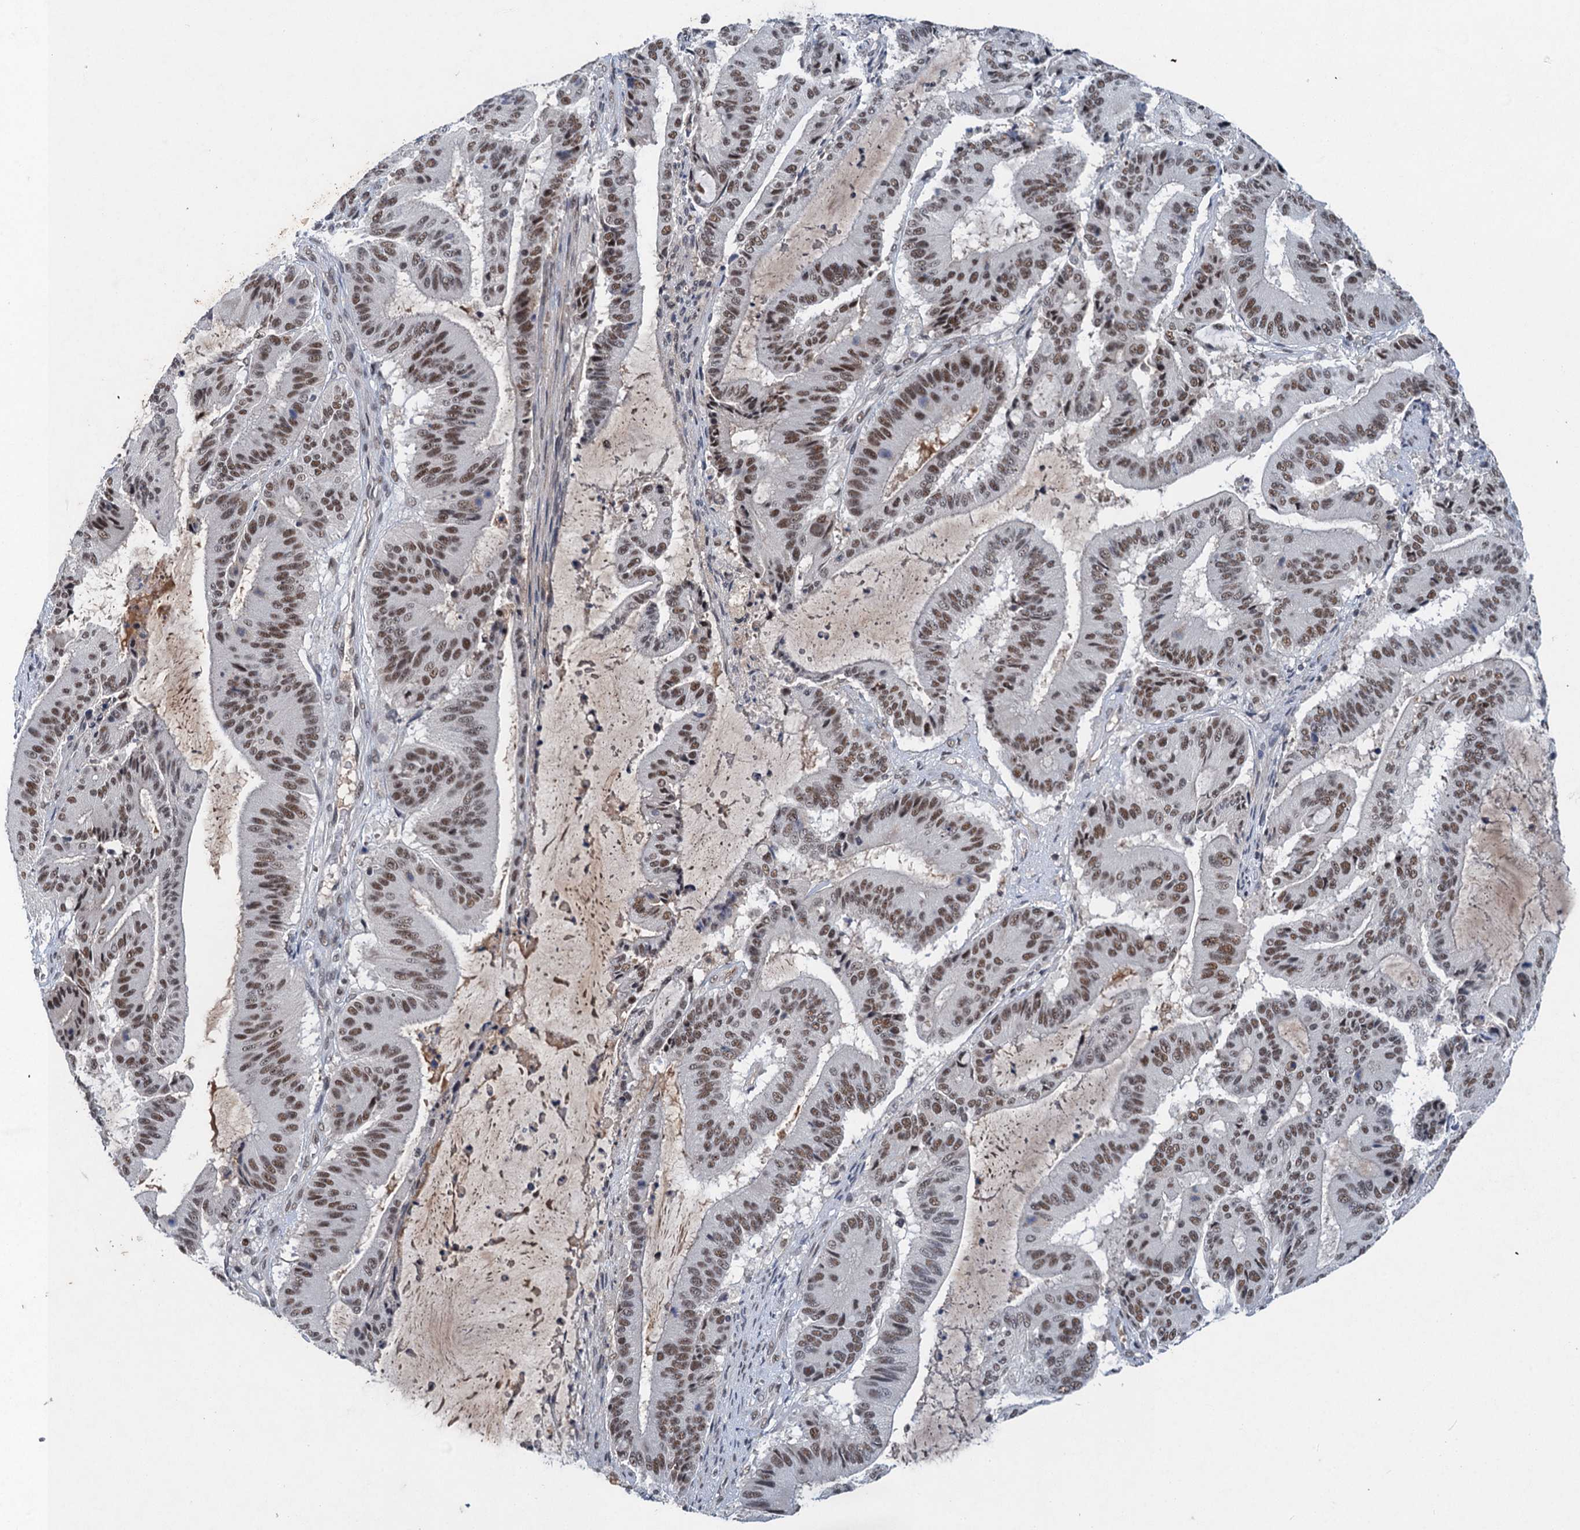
{"staining": {"intensity": "moderate", "quantity": ">75%", "location": "nuclear"}, "tissue": "liver cancer", "cell_type": "Tumor cells", "image_type": "cancer", "snomed": [{"axis": "morphology", "description": "Normal tissue, NOS"}, {"axis": "morphology", "description": "Cholangiocarcinoma"}, {"axis": "topography", "description": "Liver"}, {"axis": "topography", "description": "Peripheral nerve tissue"}], "caption": "Protein staining of liver cholangiocarcinoma tissue exhibits moderate nuclear positivity in about >75% of tumor cells. (DAB (3,3'-diaminobenzidine) = brown stain, brightfield microscopy at high magnification).", "gene": "CSTF3", "patient": {"sex": "female", "age": 73}}